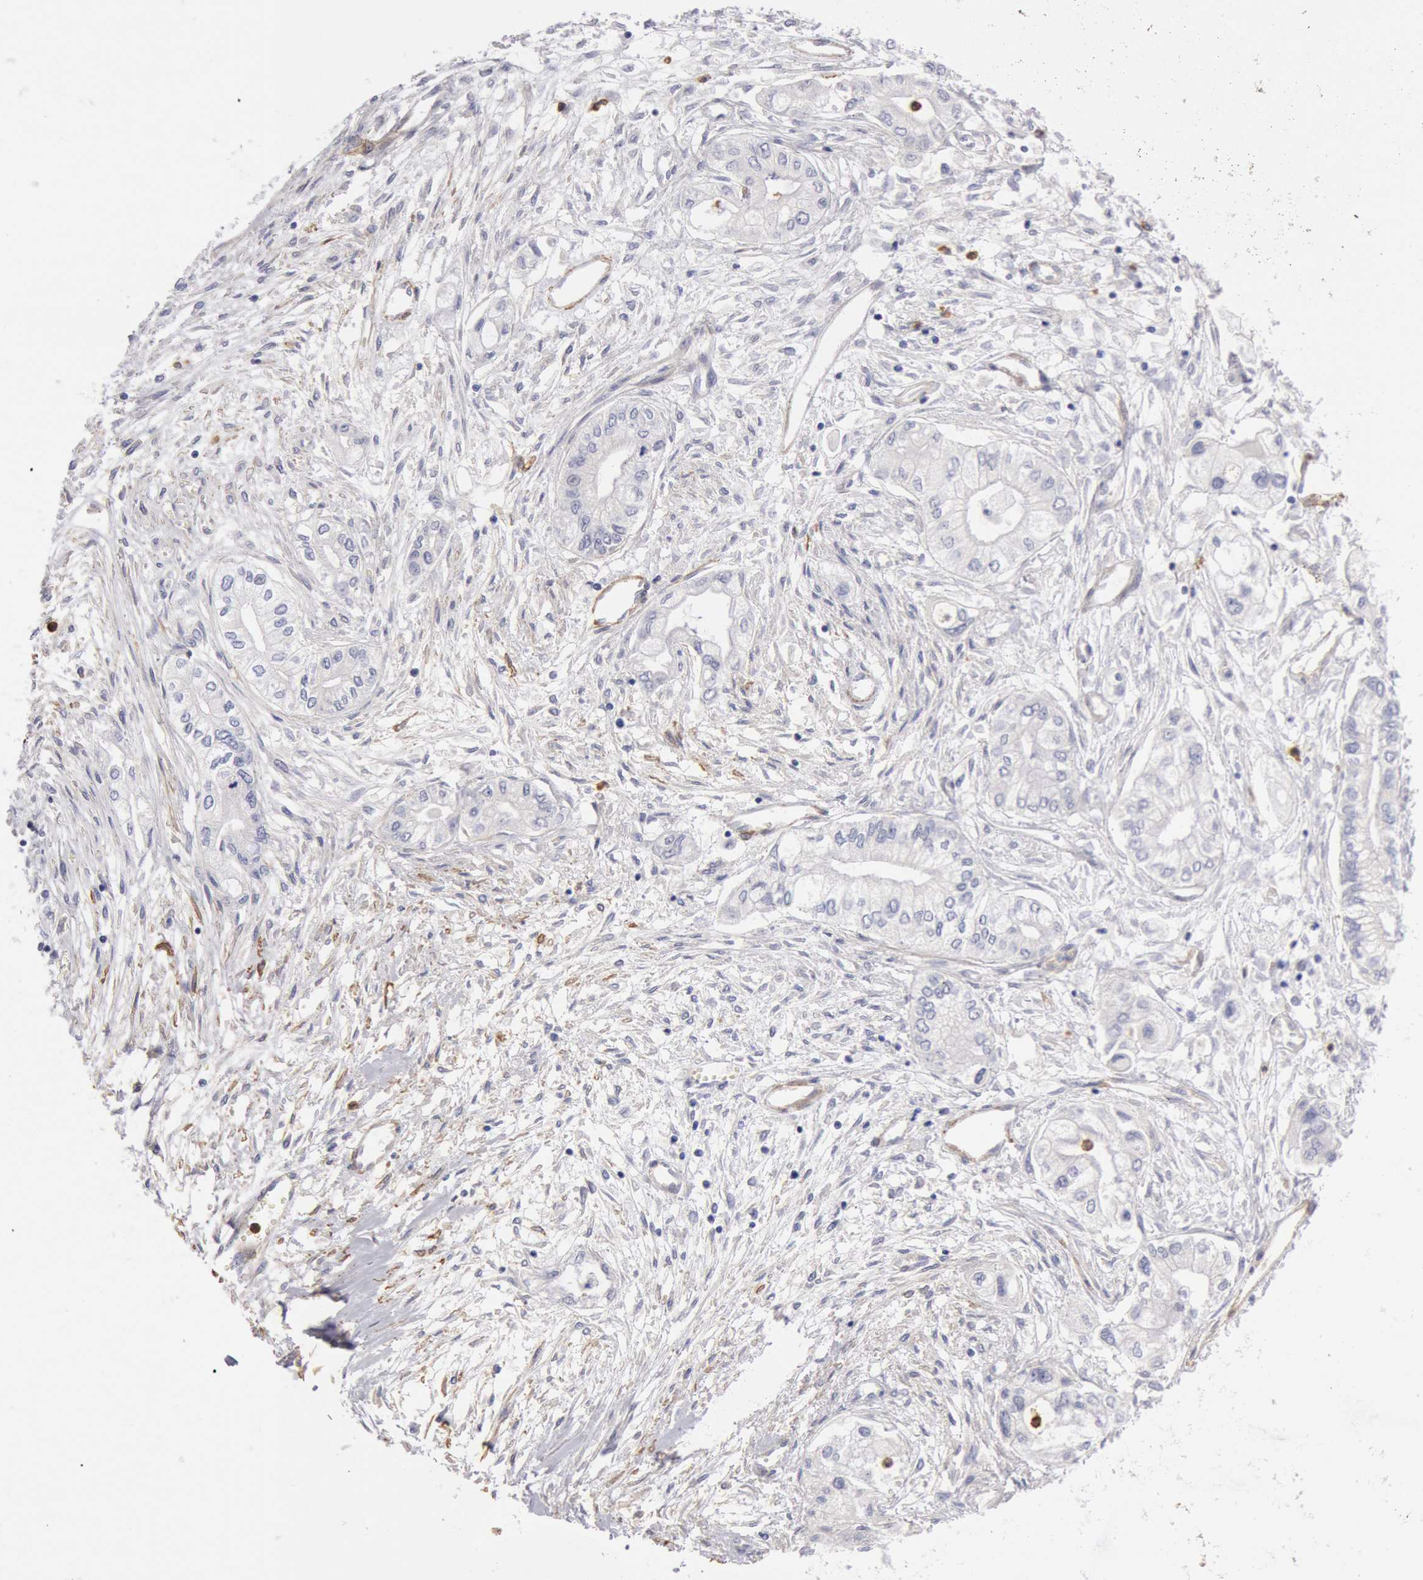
{"staining": {"intensity": "negative", "quantity": "none", "location": "none"}, "tissue": "pancreatic cancer", "cell_type": "Tumor cells", "image_type": "cancer", "snomed": [{"axis": "morphology", "description": "Adenocarcinoma, NOS"}, {"axis": "topography", "description": "Pancreas"}], "caption": "Immunohistochemical staining of human pancreatic adenocarcinoma reveals no significant positivity in tumor cells.", "gene": "TMED8", "patient": {"sex": "male", "age": 79}}